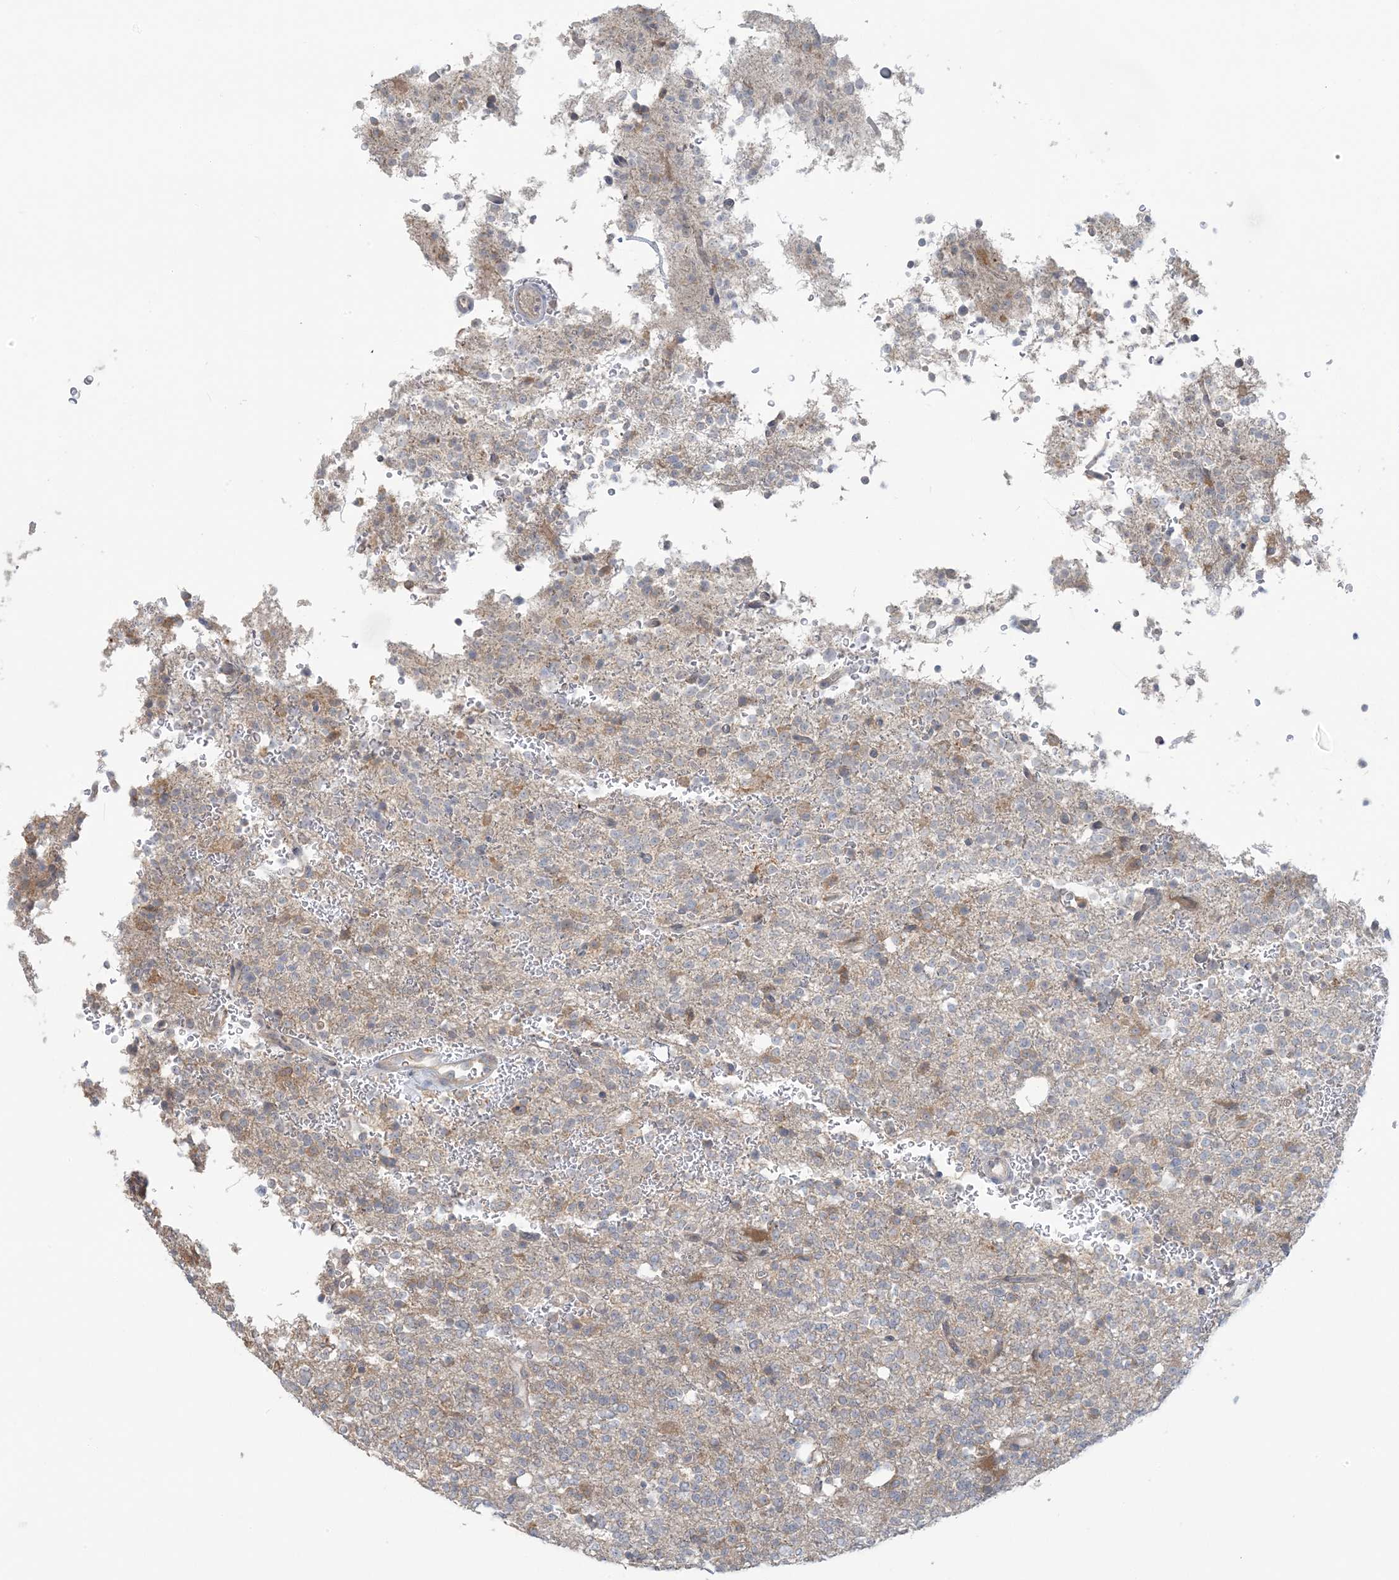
{"staining": {"intensity": "weak", "quantity": "<25%", "location": "cytoplasmic/membranous"}, "tissue": "glioma", "cell_type": "Tumor cells", "image_type": "cancer", "snomed": [{"axis": "morphology", "description": "Glioma, malignant, High grade"}, {"axis": "topography", "description": "Brain"}], "caption": "Immunohistochemical staining of human glioma displays no significant positivity in tumor cells.", "gene": "EEFSEC", "patient": {"sex": "female", "age": 62}}